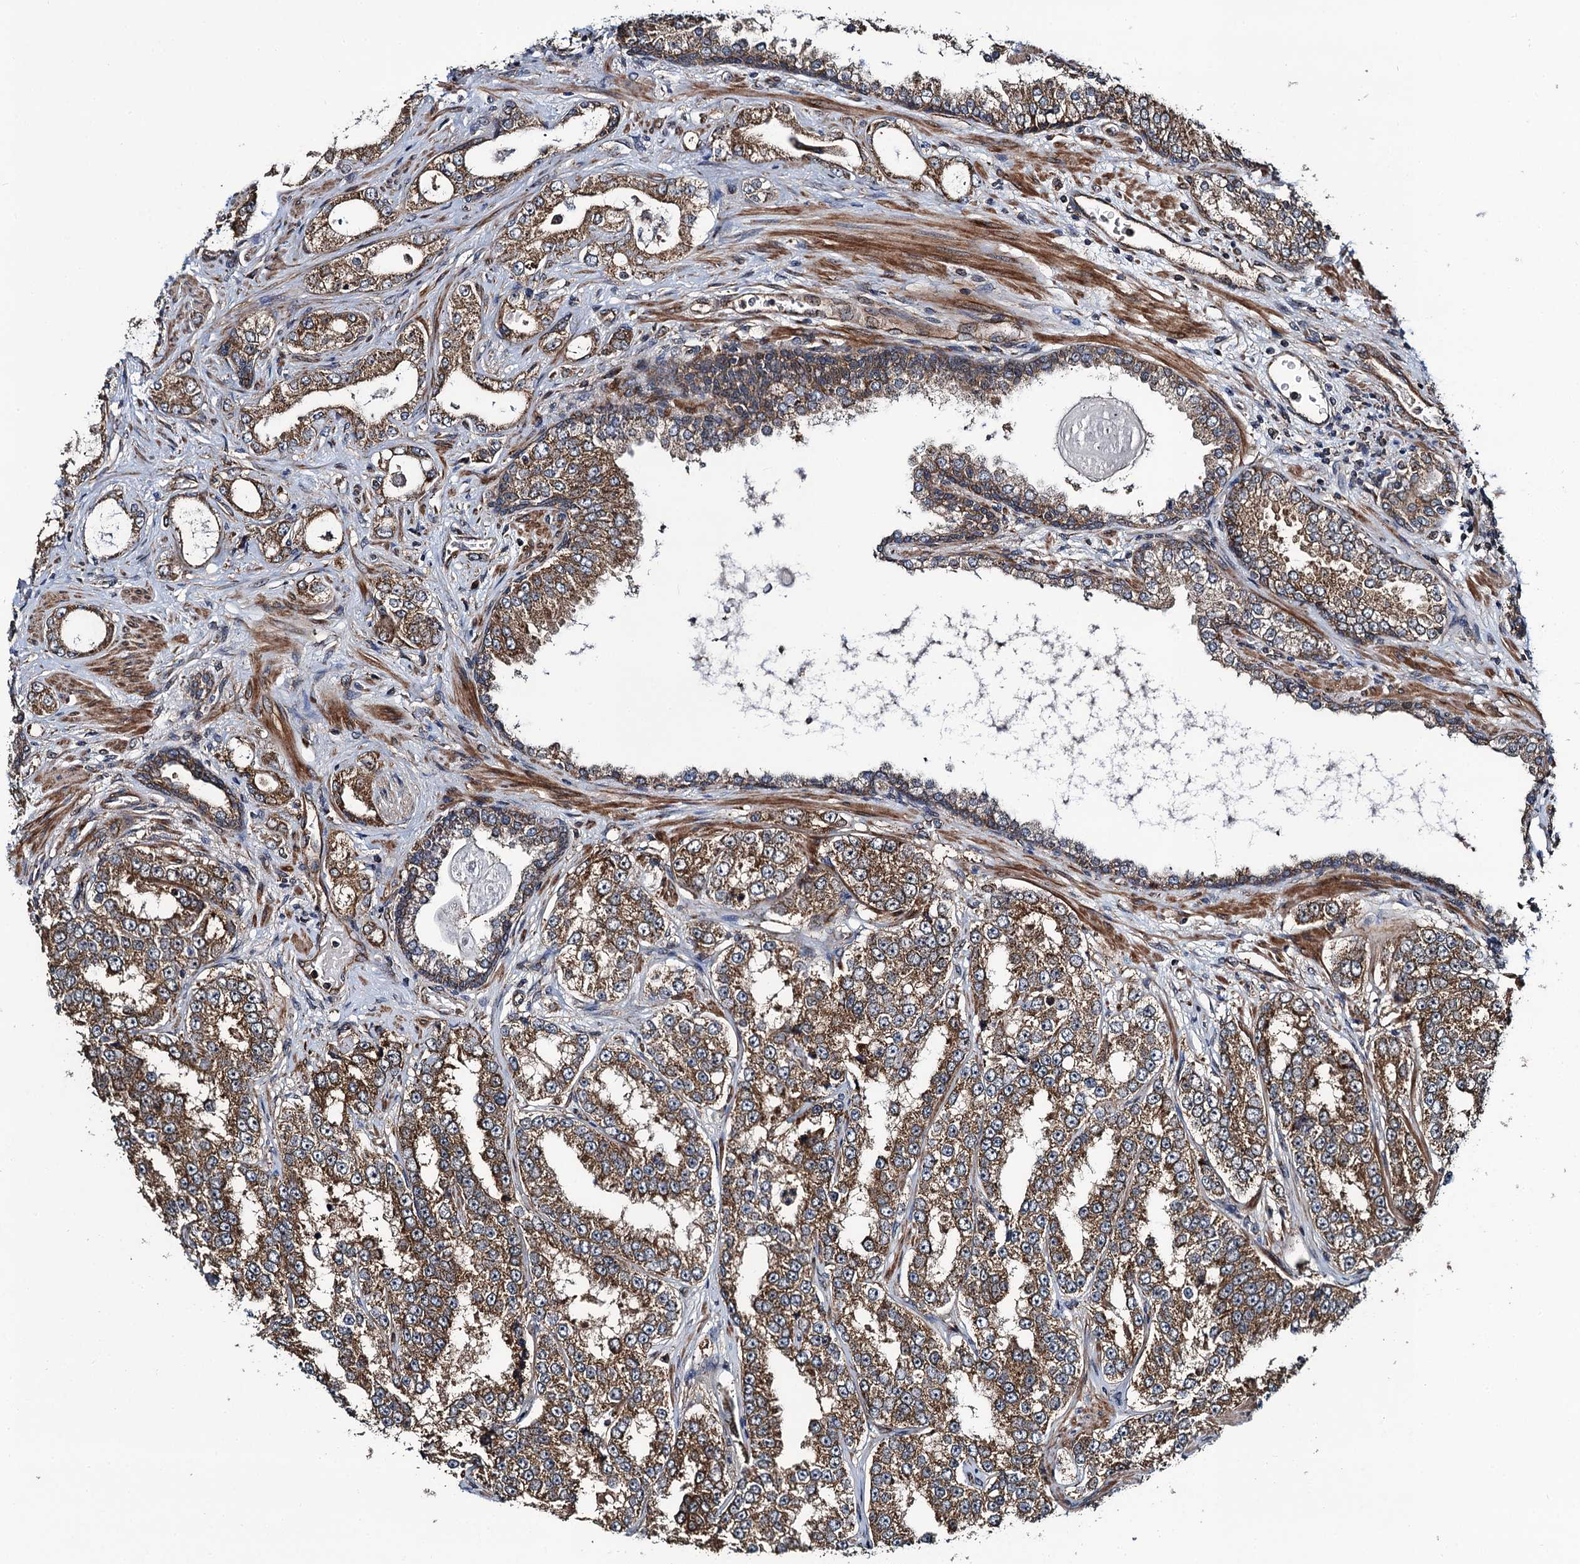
{"staining": {"intensity": "strong", "quantity": ">75%", "location": "cytoplasmic/membranous"}, "tissue": "prostate cancer", "cell_type": "Tumor cells", "image_type": "cancer", "snomed": [{"axis": "morphology", "description": "Normal tissue, NOS"}, {"axis": "morphology", "description": "Adenocarcinoma, High grade"}, {"axis": "topography", "description": "Prostate"}], "caption": "Immunohistochemical staining of human high-grade adenocarcinoma (prostate) shows high levels of strong cytoplasmic/membranous positivity in about >75% of tumor cells.", "gene": "NEK1", "patient": {"sex": "male", "age": 83}}